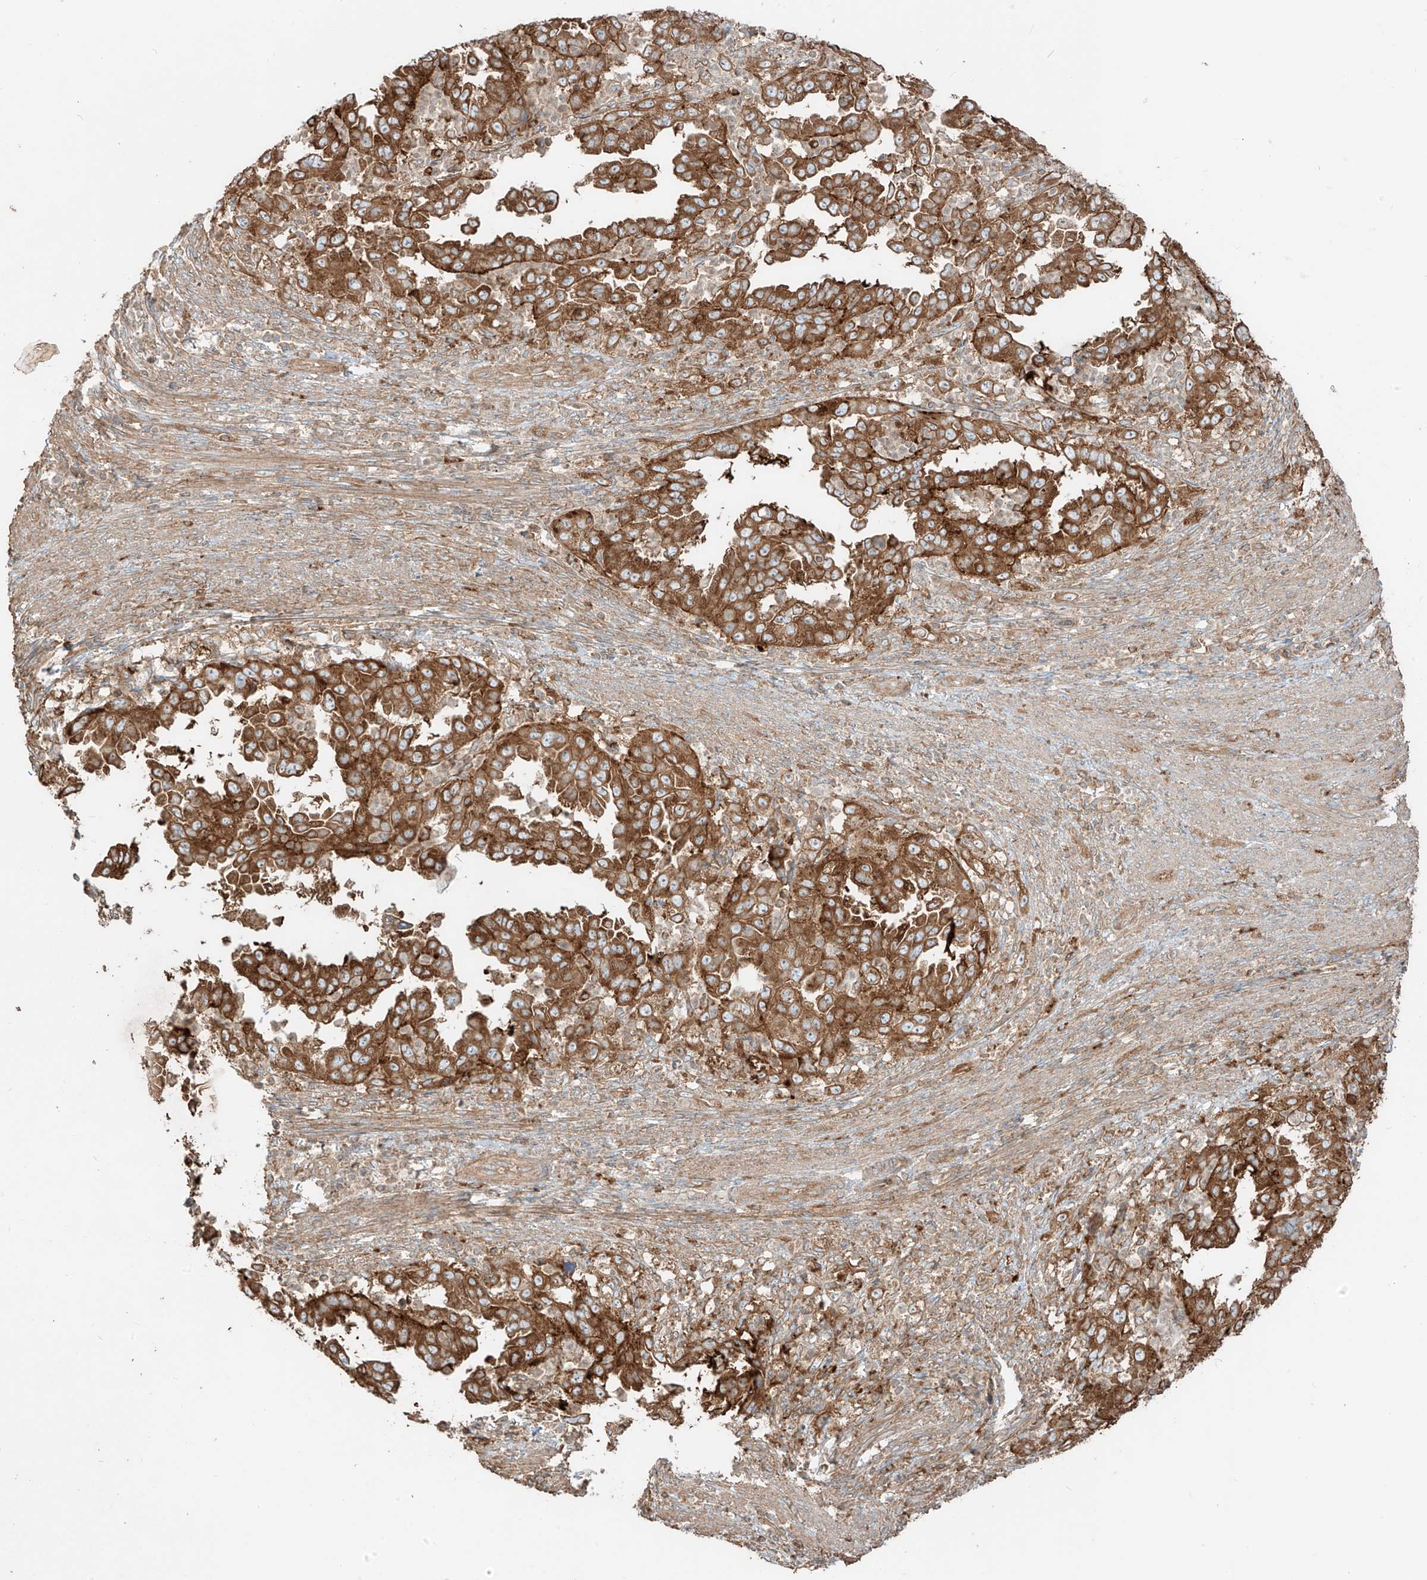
{"staining": {"intensity": "strong", "quantity": ">75%", "location": "cytoplasmic/membranous"}, "tissue": "endometrial cancer", "cell_type": "Tumor cells", "image_type": "cancer", "snomed": [{"axis": "morphology", "description": "Adenocarcinoma, NOS"}, {"axis": "topography", "description": "Endometrium"}], "caption": "Approximately >75% of tumor cells in endometrial cancer demonstrate strong cytoplasmic/membranous protein positivity as visualized by brown immunohistochemical staining.", "gene": "CCDC115", "patient": {"sex": "female", "age": 85}}